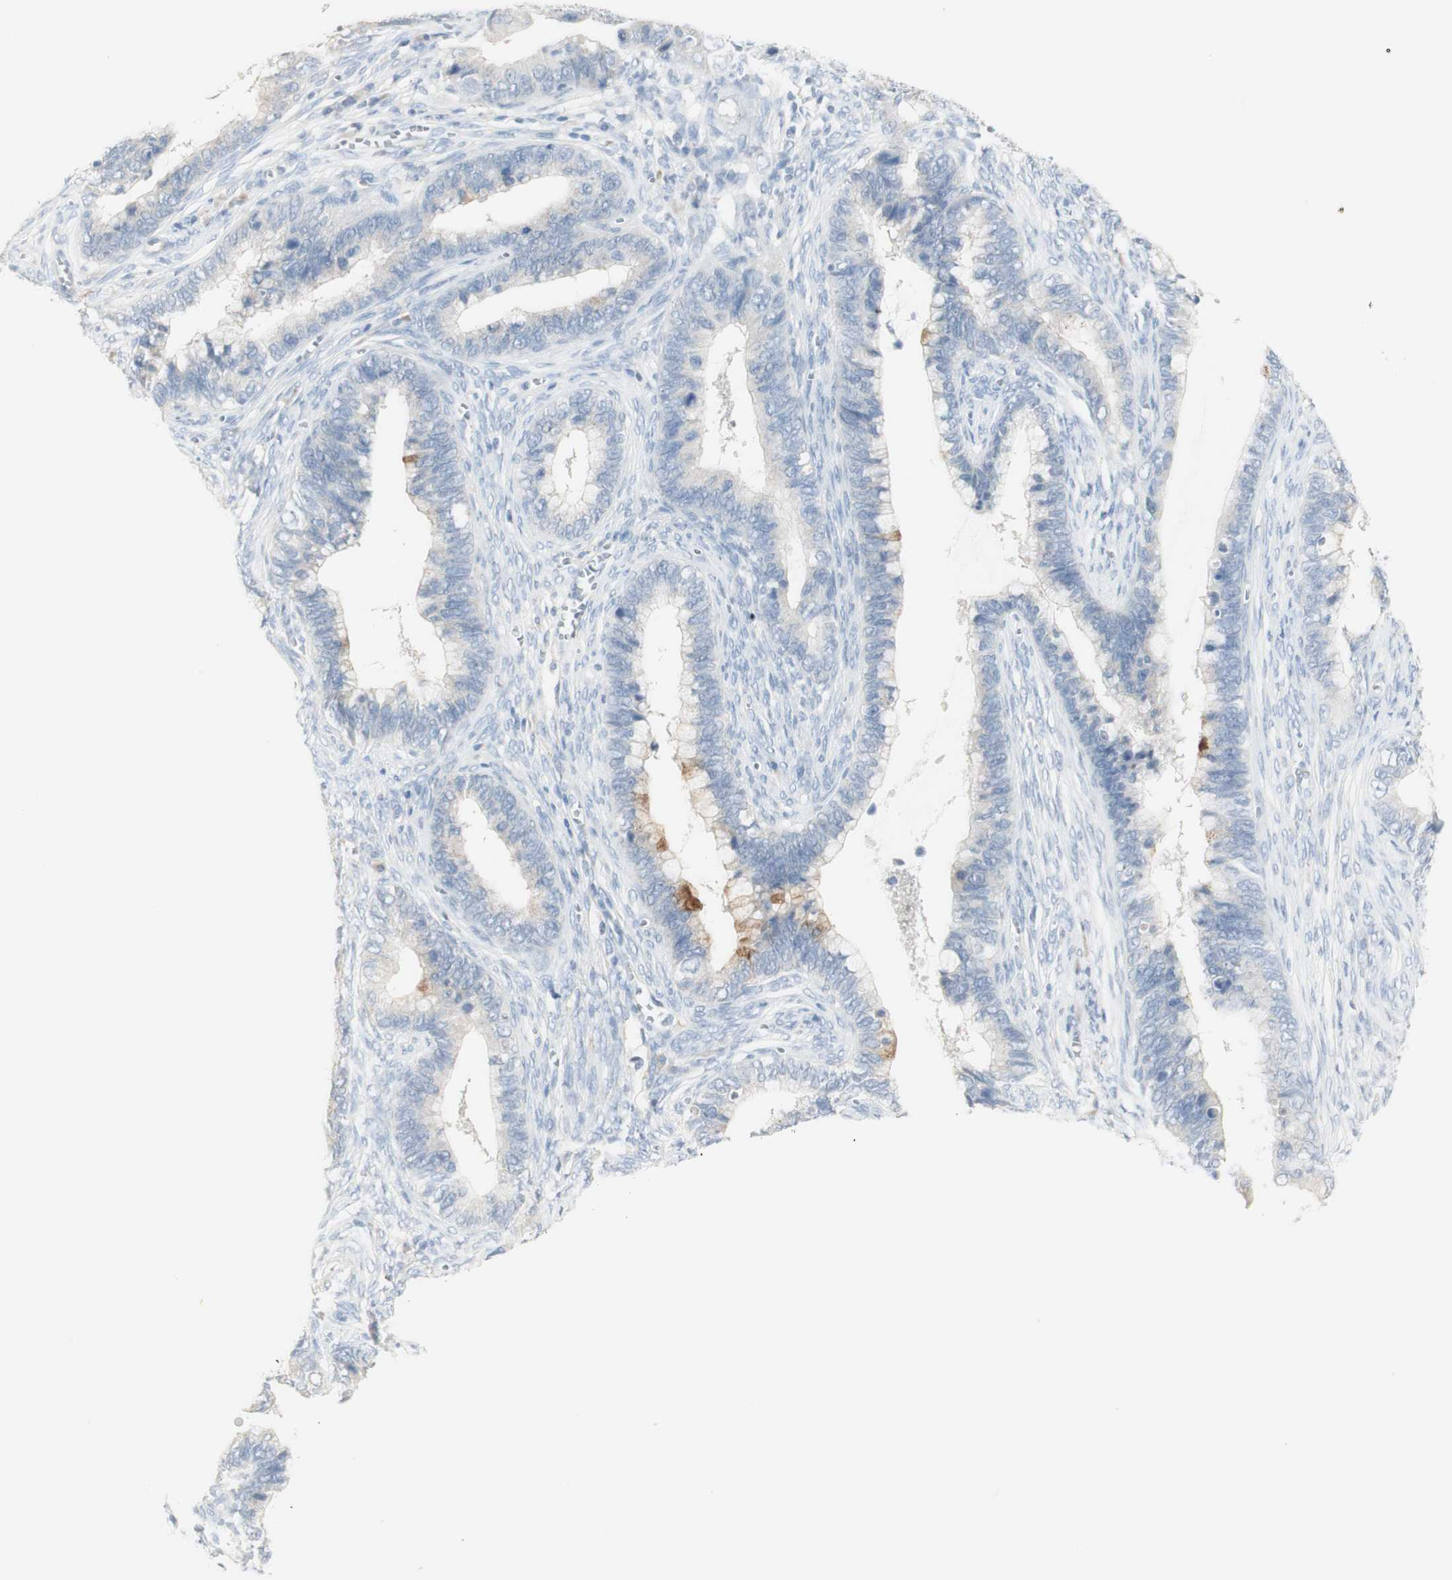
{"staining": {"intensity": "moderate", "quantity": "<25%", "location": "cytoplasmic/membranous"}, "tissue": "cervical cancer", "cell_type": "Tumor cells", "image_type": "cancer", "snomed": [{"axis": "morphology", "description": "Adenocarcinoma, NOS"}, {"axis": "topography", "description": "Cervix"}], "caption": "Cervical cancer (adenocarcinoma) was stained to show a protein in brown. There is low levels of moderate cytoplasmic/membranous positivity in about <25% of tumor cells. (IHC, brightfield microscopy, high magnification).", "gene": "ART3", "patient": {"sex": "female", "age": 44}}